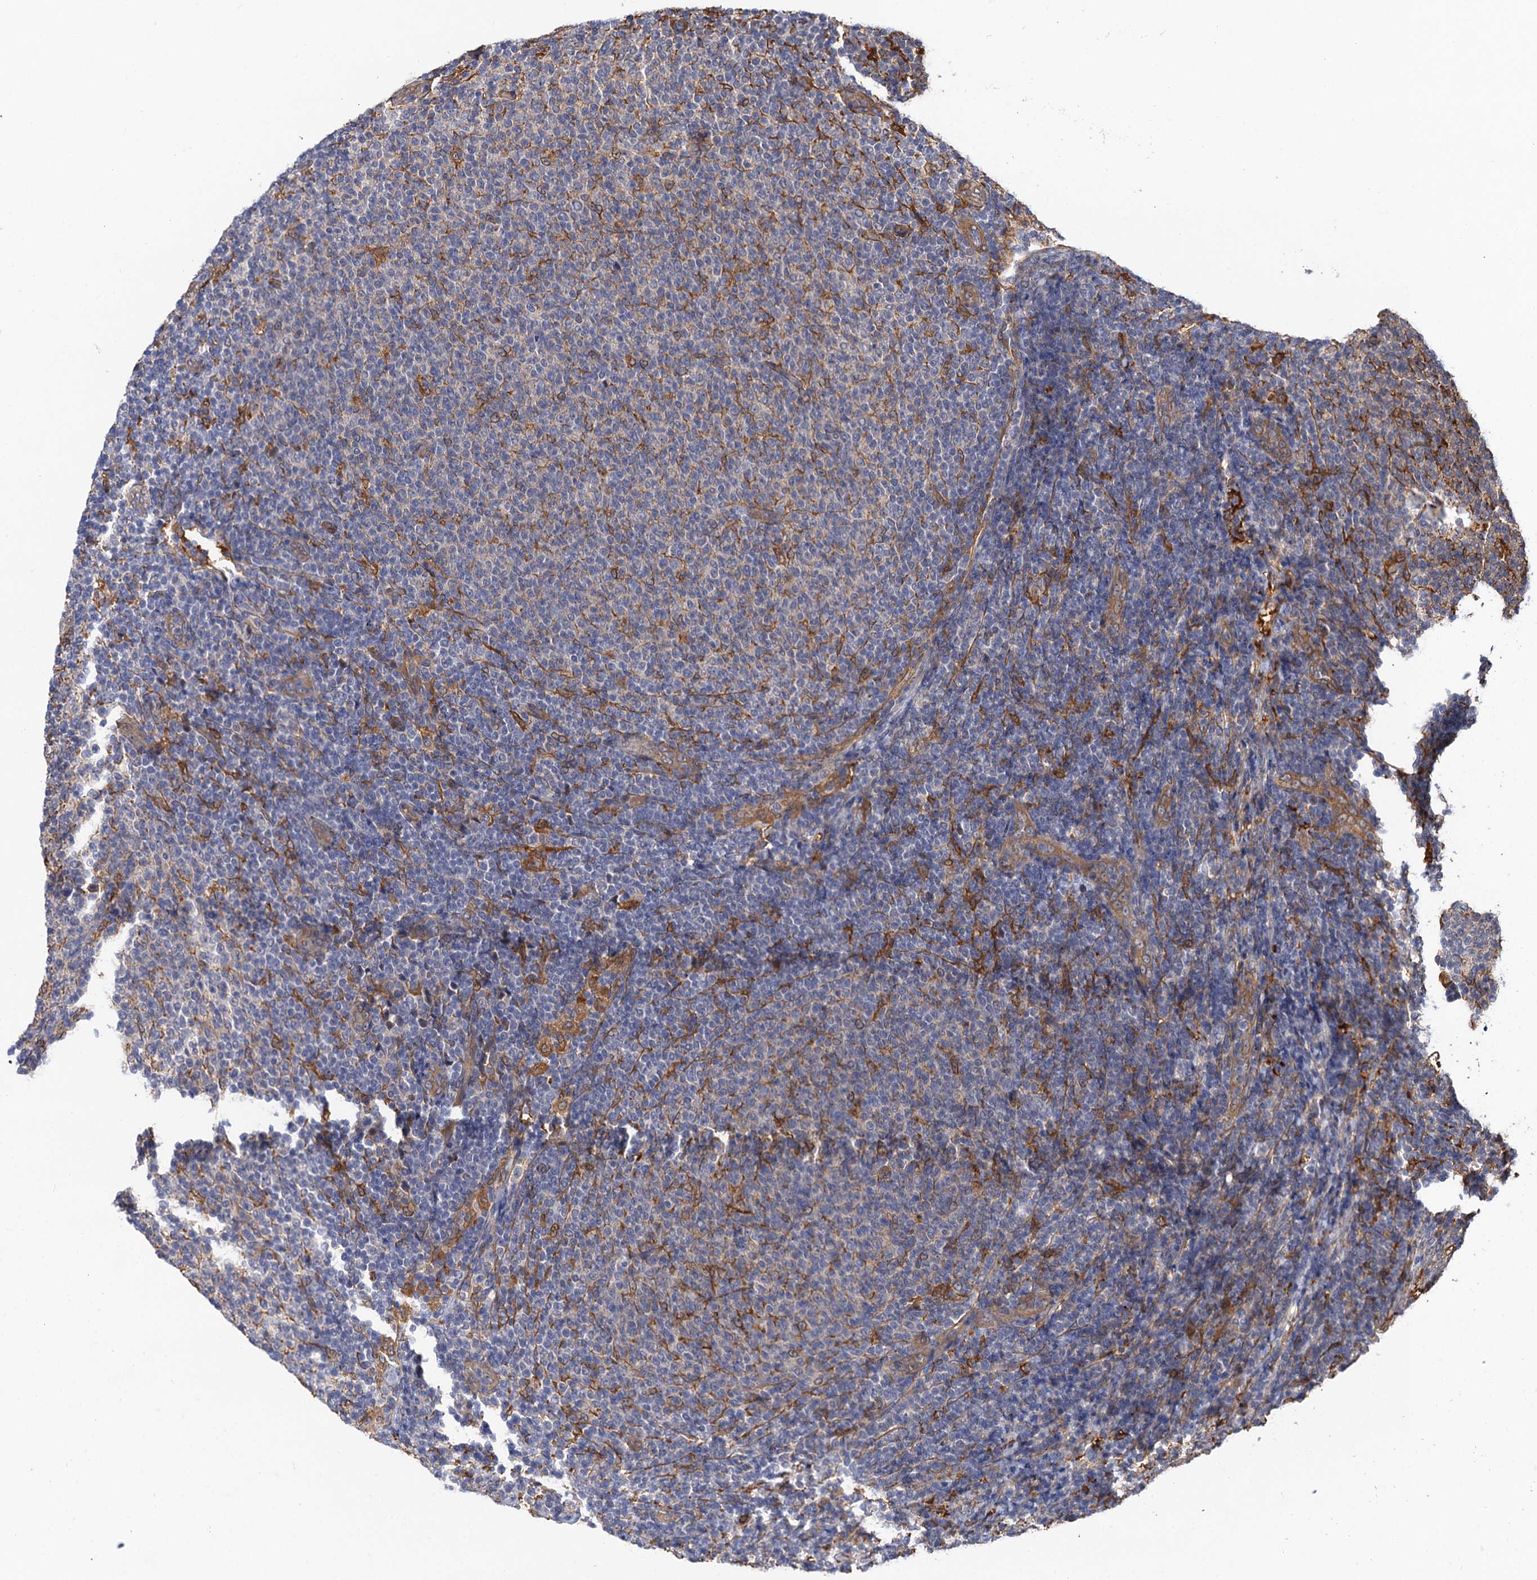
{"staining": {"intensity": "negative", "quantity": "none", "location": "none"}, "tissue": "lymphoma", "cell_type": "Tumor cells", "image_type": "cancer", "snomed": [{"axis": "morphology", "description": "Malignant lymphoma, non-Hodgkin's type, Low grade"}, {"axis": "topography", "description": "Lymph node"}], "caption": "IHC micrograph of neoplastic tissue: malignant lymphoma, non-Hodgkin's type (low-grade) stained with DAB (3,3'-diaminobenzidine) exhibits no significant protein staining in tumor cells.", "gene": "NEK8", "patient": {"sex": "male", "age": 66}}